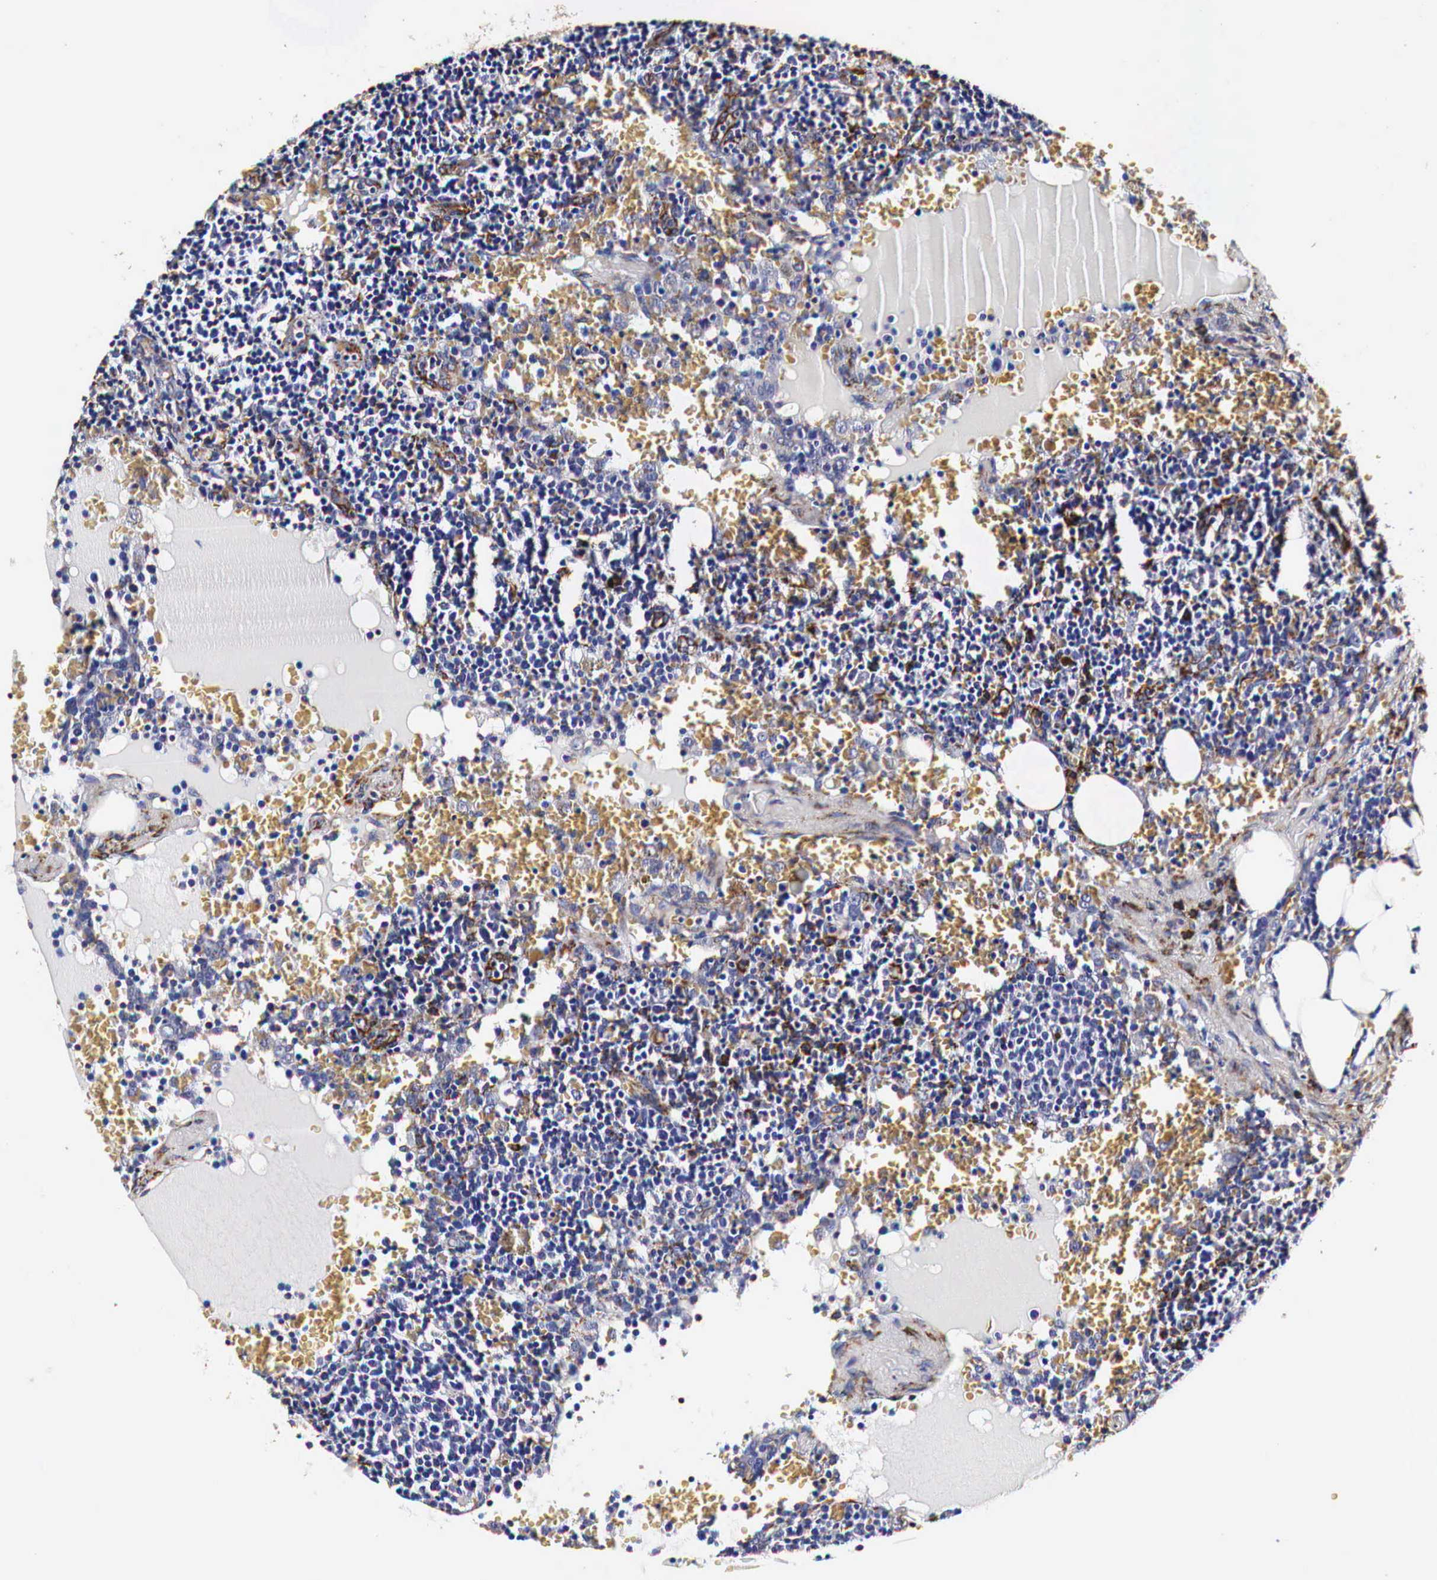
{"staining": {"intensity": "weak", "quantity": "<25%", "location": "cytoplasmic/membranous"}, "tissue": "lymphoma", "cell_type": "Tumor cells", "image_type": "cancer", "snomed": [{"axis": "morphology", "description": "Malignant lymphoma, non-Hodgkin's type, High grade"}, {"axis": "topography", "description": "Lymph node"}], "caption": "Immunohistochemical staining of lymphoma demonstrates no significant positivity in tumor cells.", "gene": "CKAP4", "patient": {"sex": "female", "age": 76}}